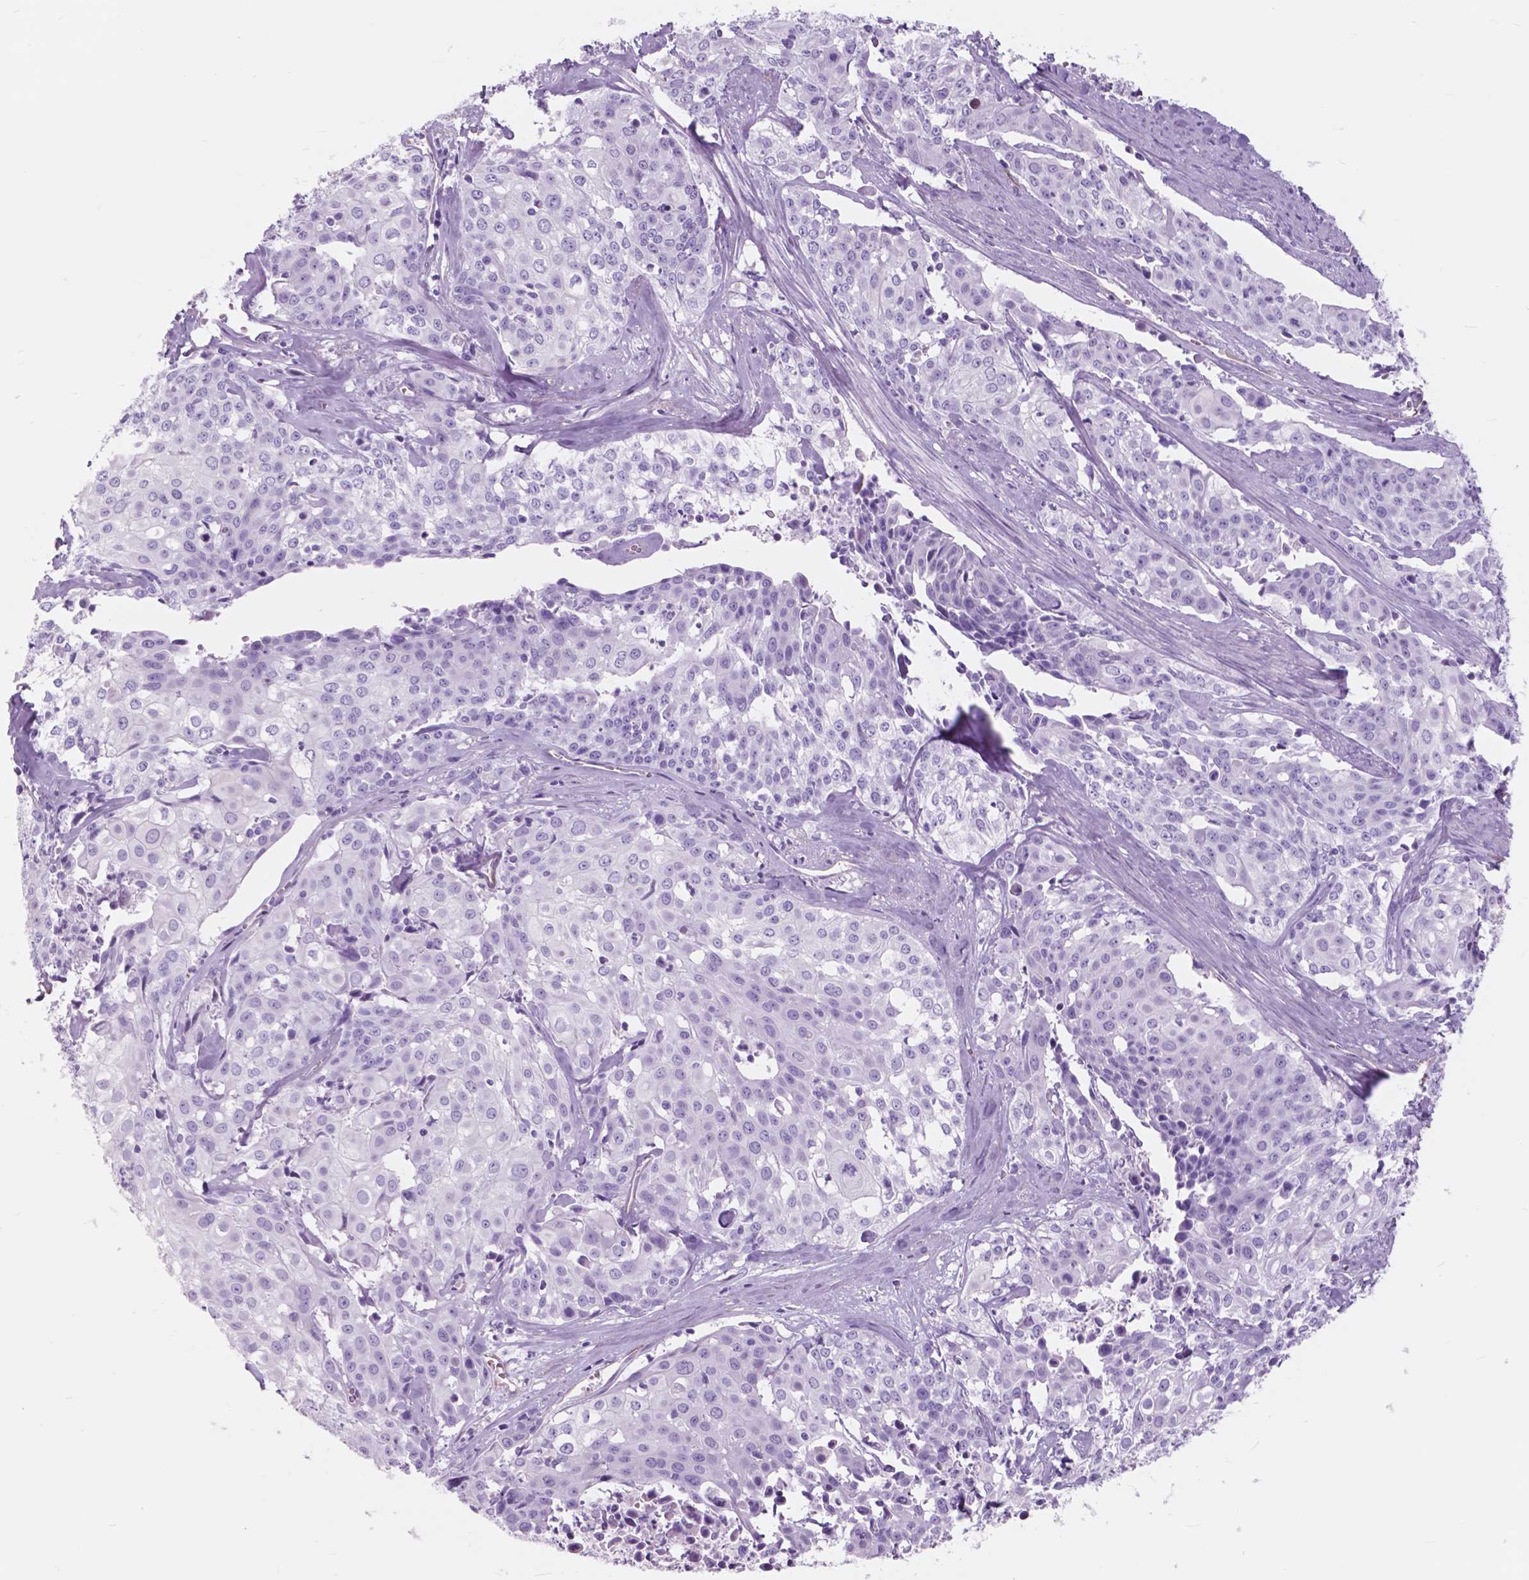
{"staining": {"intensity": "negative", "quantity": "none", "location": "none"}, "tissue": "cervical cancer", "cell_type": "Tumor cells", "image_type": "cancer", "snomed": [{"axis": "morphology", "description": "Squamous cell carcinoma, NOS"}, {"axis": "topography", "description": "Cervix"}], "caption": "Histopathology image shows no significant protein expression in tumor cells of cervical squamous cell carcinoma.", "gene": "FXYD2", "patient": {"sex": "female", "age": 39}}